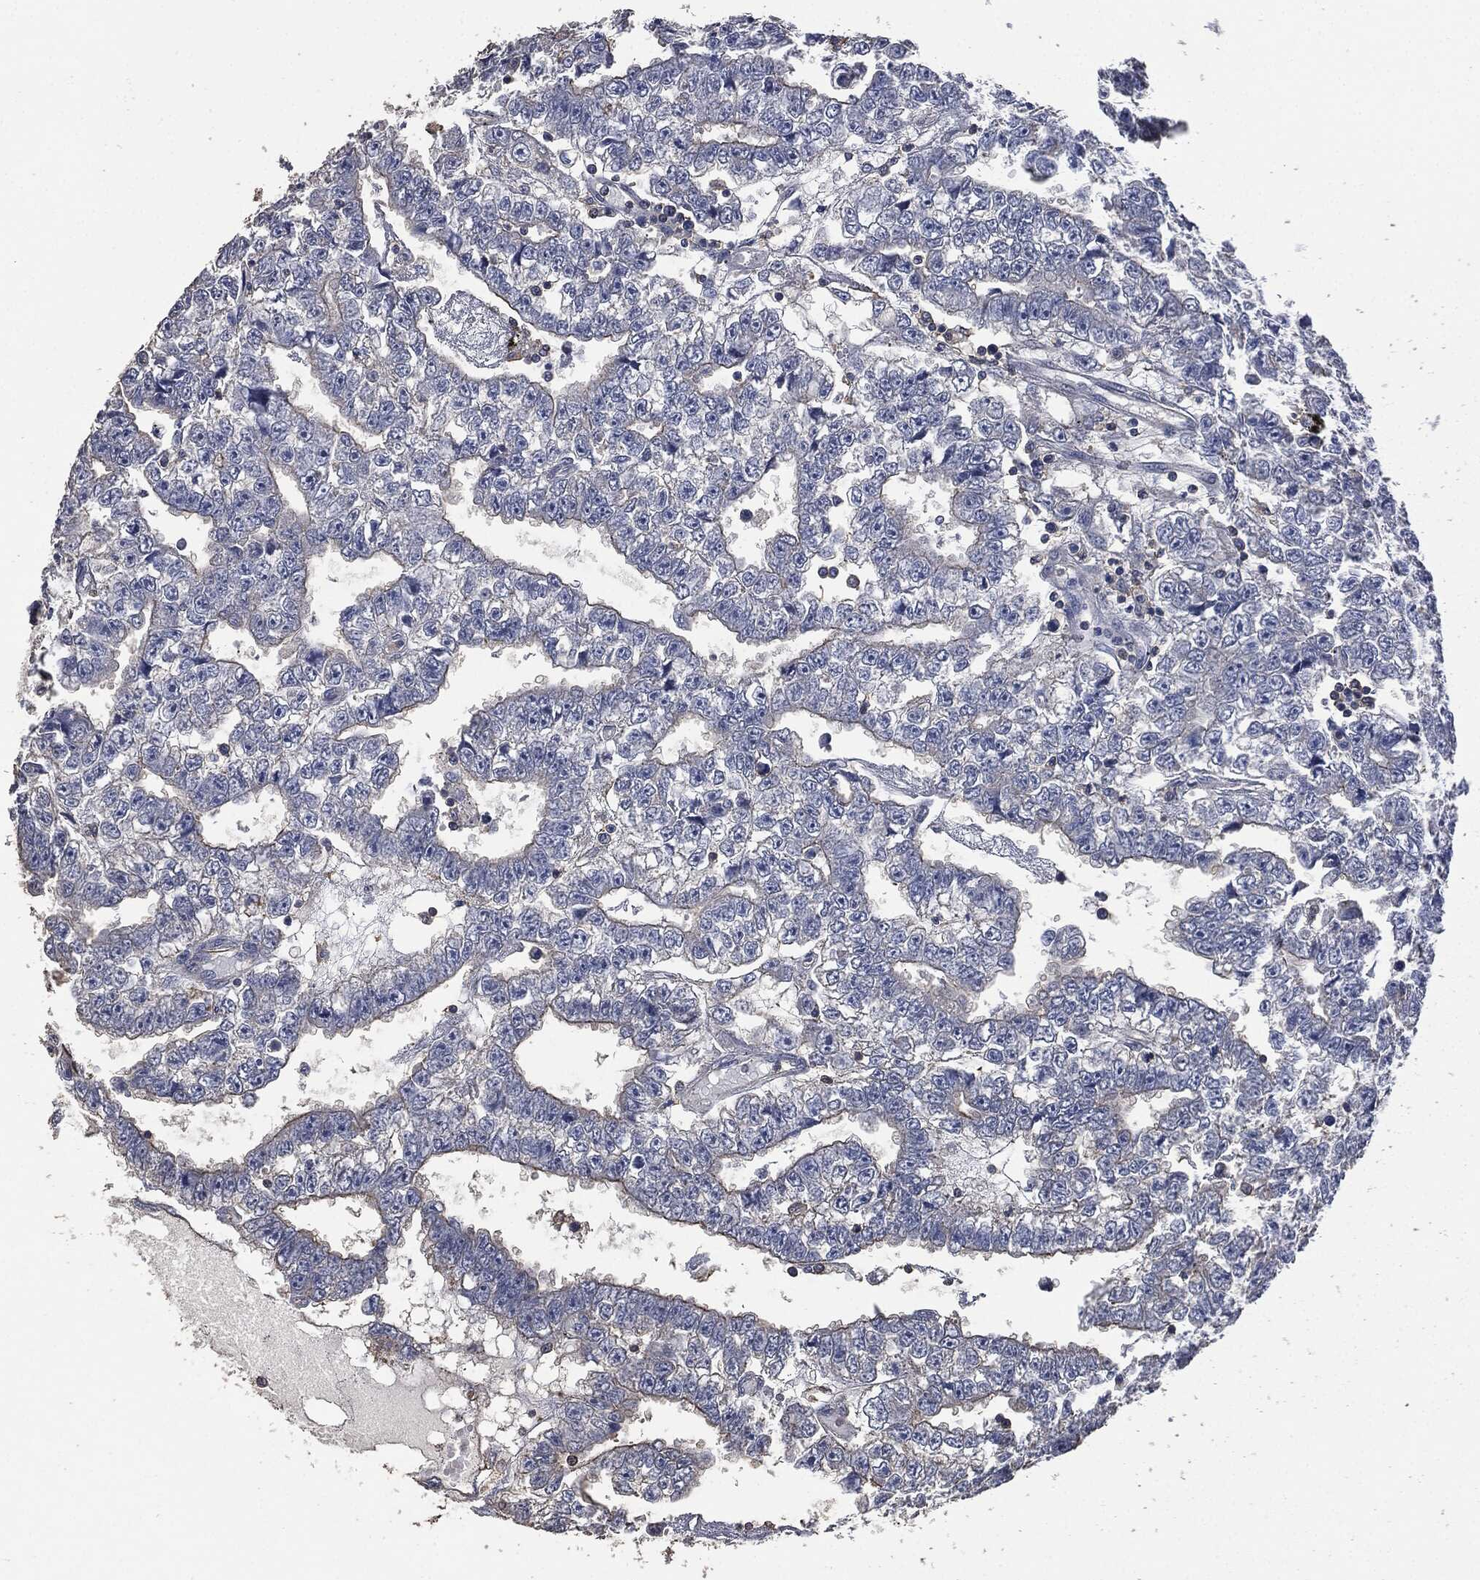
{"staining": {"intensity": "moderate", "quantity": "<25%", "location": "cytoplasmic/membranous"}, "tissue": "testis cancer", "cell_type": "Tumor cells", "image_type": "cancer", "snomed": [{"axis": "morphology", "description": "Carcinoma, Embryonal, NOS"}, {"axis": "topography", "description": "Testis"}], "caption": "The micrograph reveals immunohistochemical staining of testis embryonal carcinoma. There is moderate cytoplasmic/membranous expression is seen in approximately <25% of tumor cells. The protein is stained brown, and the nuclei are stained in blue (DAB (3,3'-diaminobenzidine) IHC with brightfield microscopy, high magnification).", "gene": "MSLN", "patient": {"sex": "male", "age": 25}}